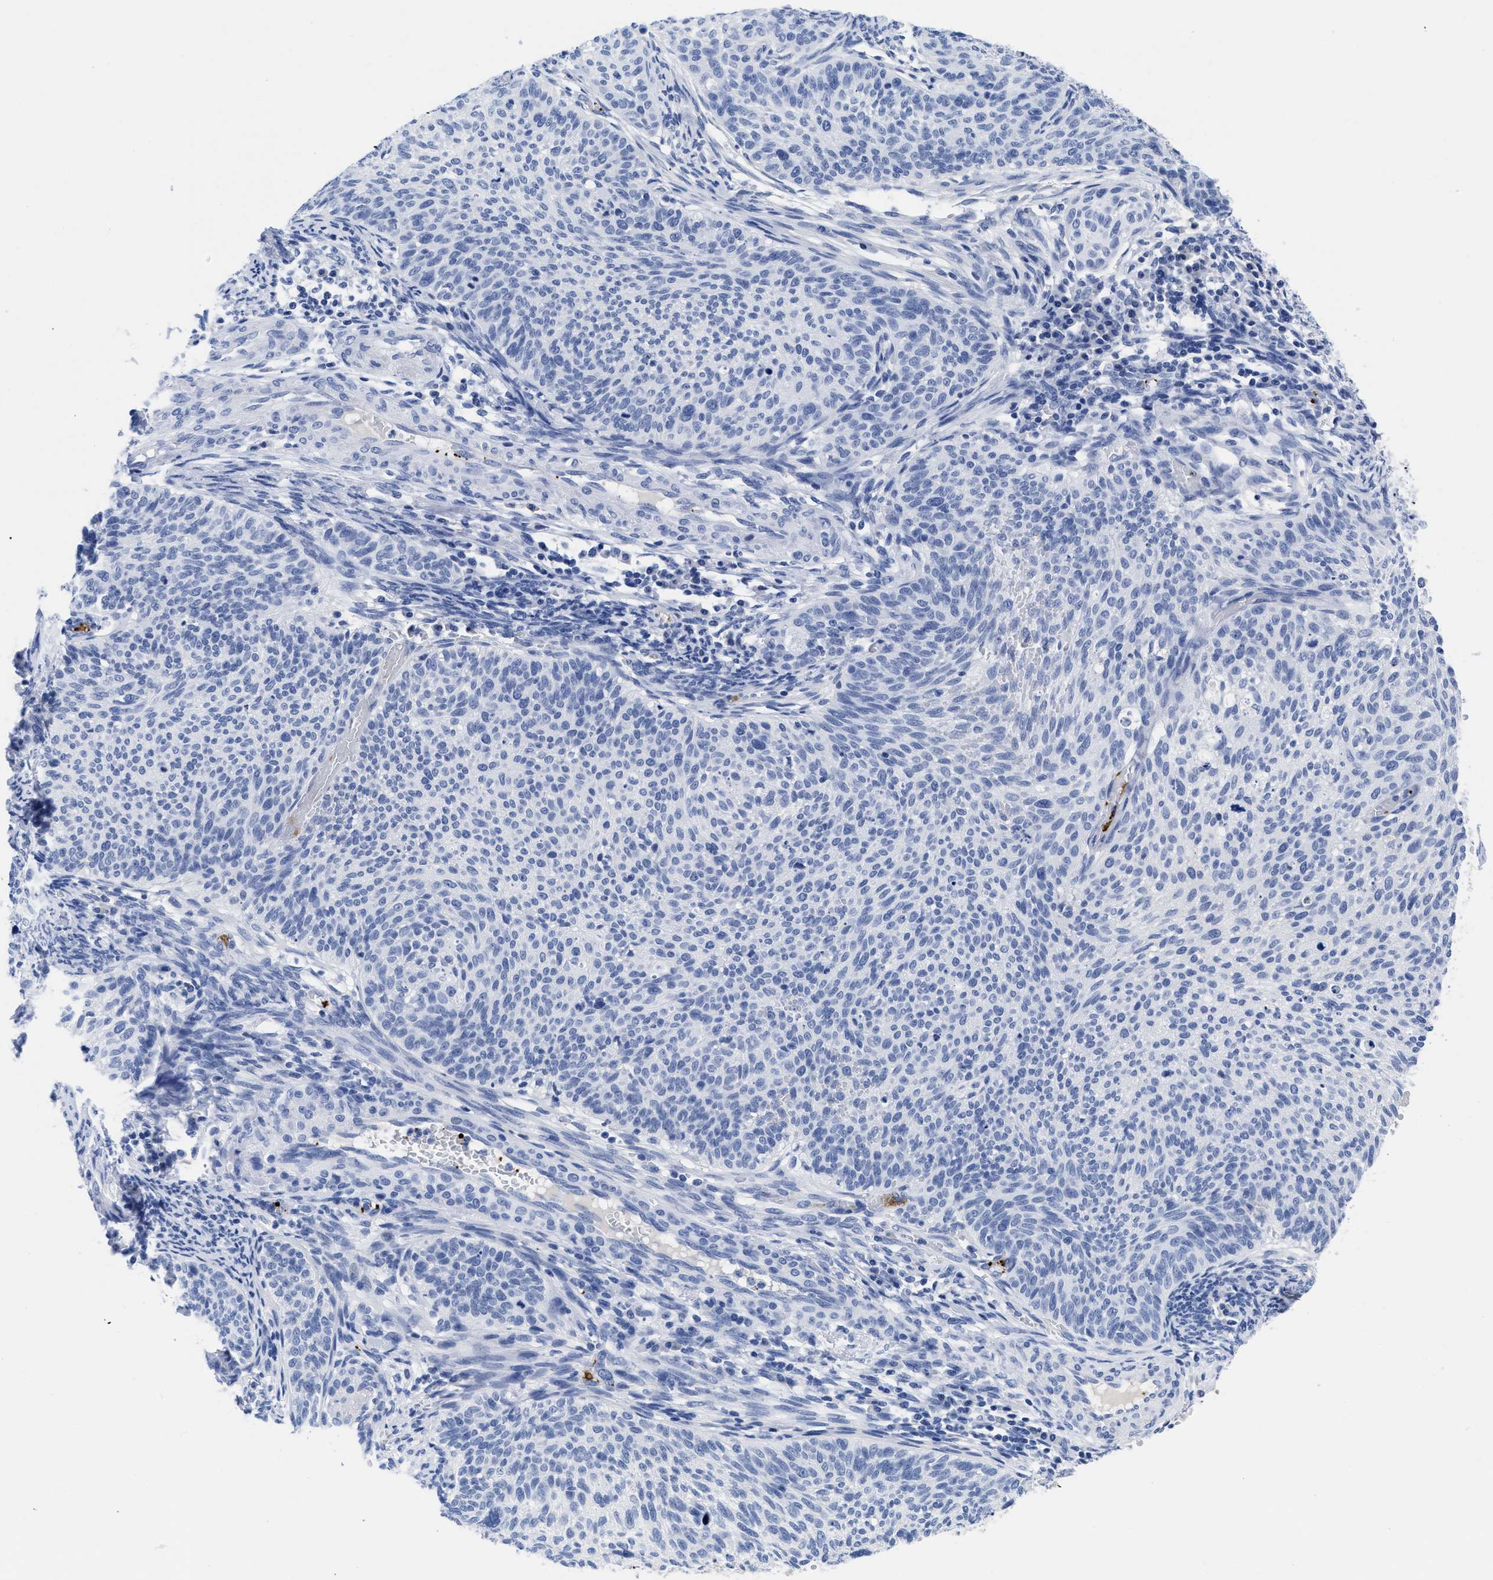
{"staining": {"intensity": "negative", "quantity": "none", "location": "none"}, "tissue": "cervical cancer", "cell_type": "Tumor cells", "image_type": "cancer", "snomed": [{"axis": "morphology", "description": "Squamous cell carcinoma, NOS"}, {"axis": "topography", "description": "Cervix"}], "caption": "A high-resolution histopathology image shows IHC staining of cervical squamous cell carcinoma, which reveals no significant expression in tumor cells.", "gene": "TREML1", "patient": {"sex": "female", "age": 70}}